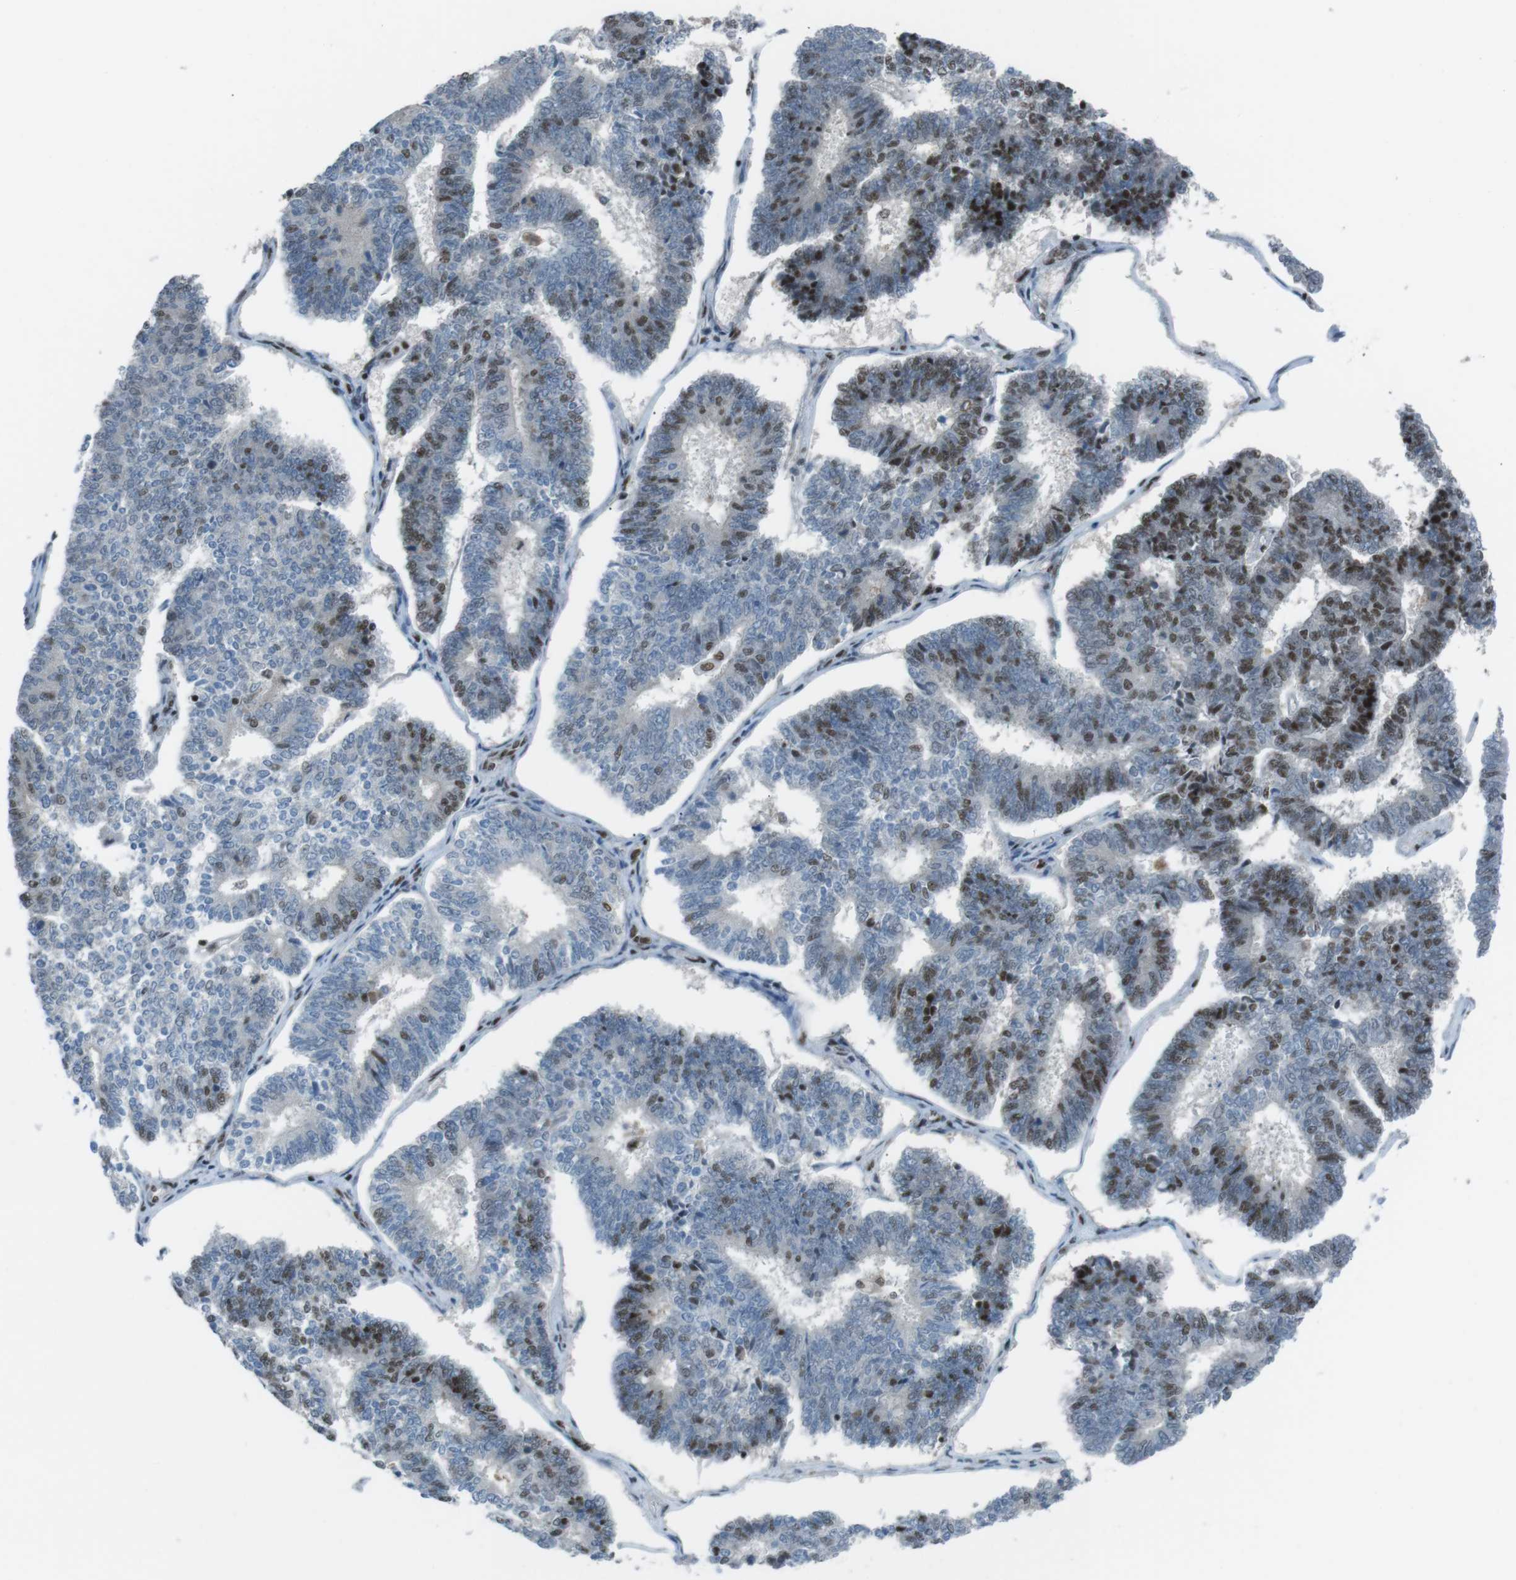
{"staining": {"intensity": "moderate", "quantity": "25%-75%", "location": "nuclear"}, "tissue": "endometrial cancer", "cell_type": "Tumor cells", "image_type": "cancer", "snomed": [{"axis": "morphology", "description": "Adenocarcinoma, NOS"}, {"axis": "topography", "description": "Endometrium"}], "caption": "IHC of endometrial cancer shows medium levels of moderate nuclear positivity in approximately 25%-75% of tumor cells.", "gene": "TAF1", "patient": {"sex": "female", "age": 70}}